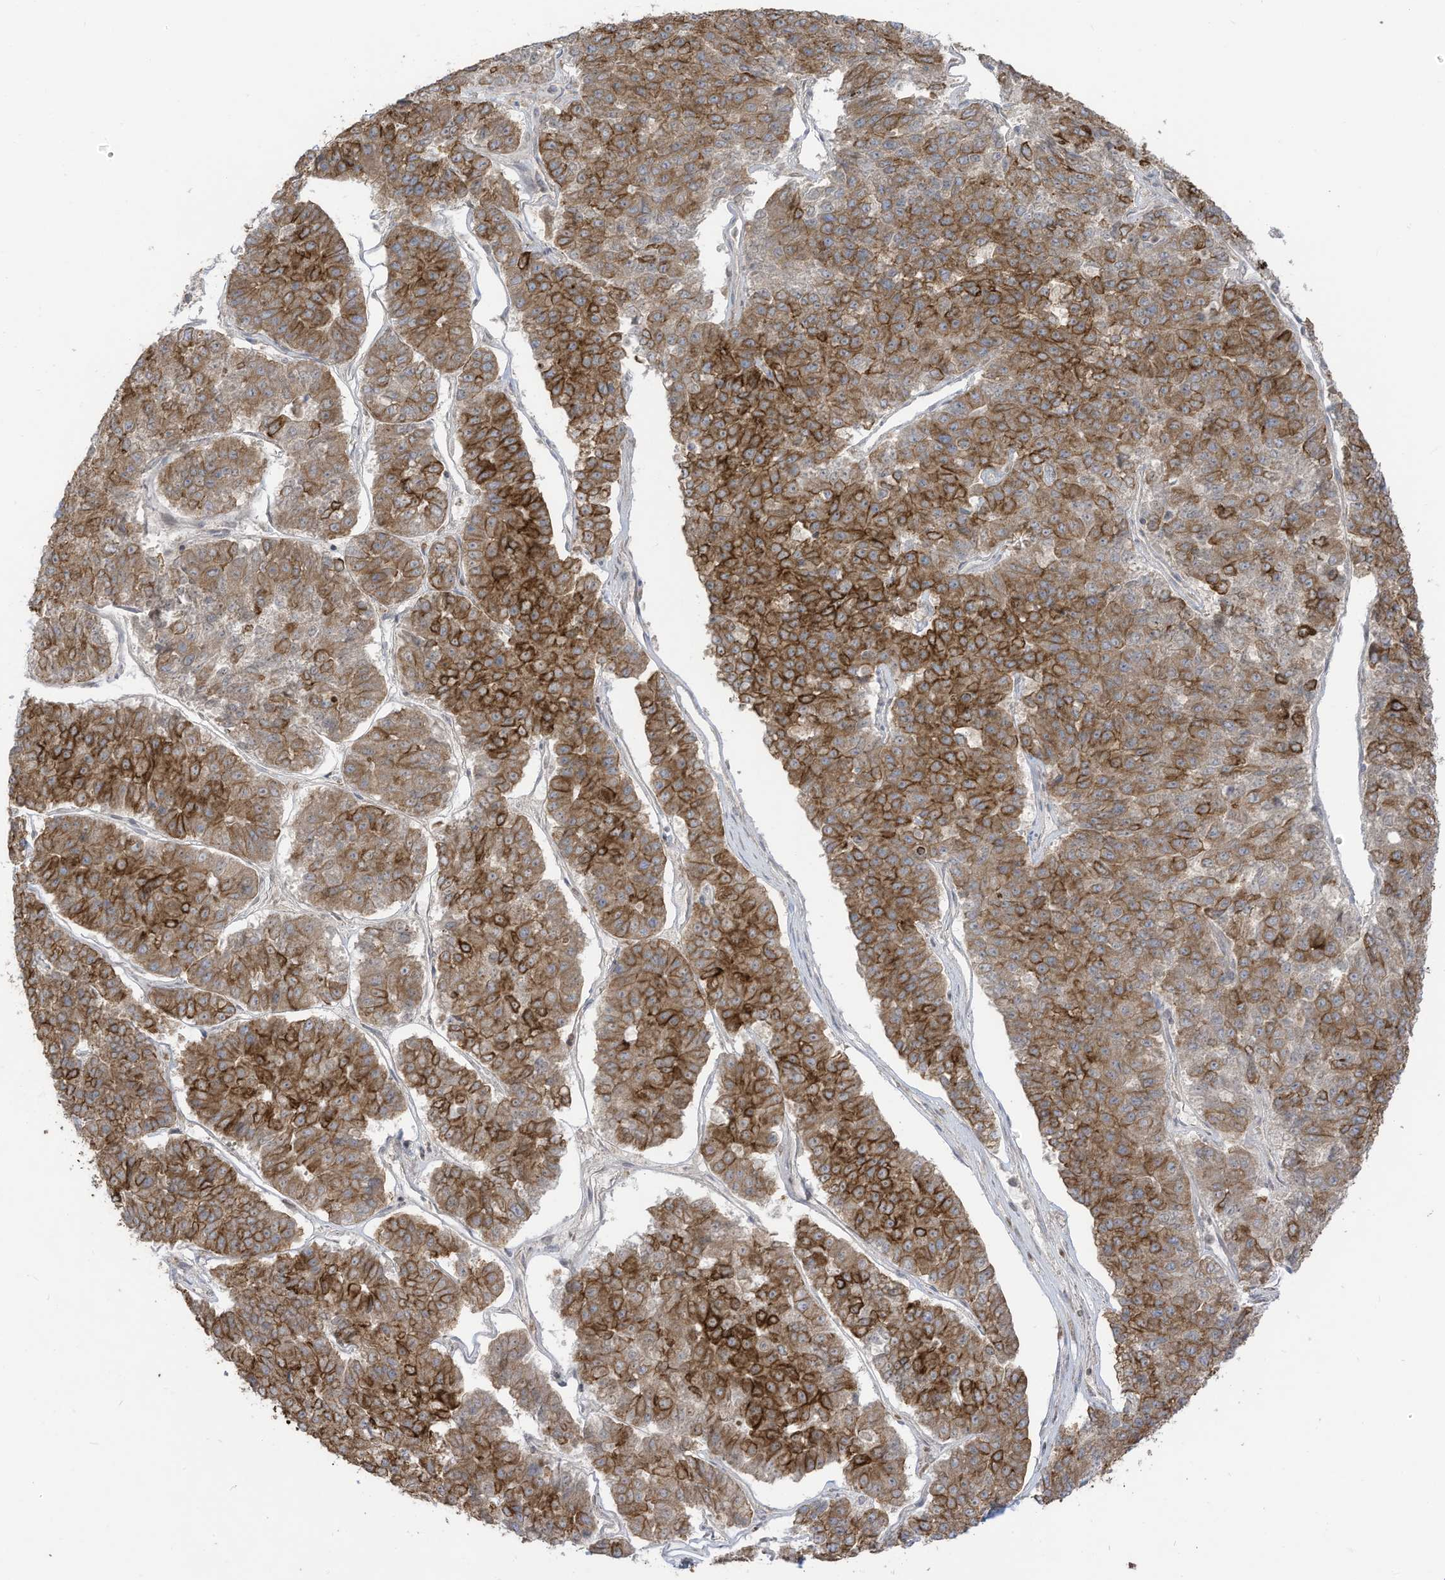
{"staining": {"intensity": "strong", "quantity": ">75%", "location": "cytoplasmic/membranous"}, "tissue": "pancreatic cancer", "cell_type": "Tumor cells", "image_type": "cancer", "snomed": [{"axis": "morphology", "description": "Adenocarcinoma, NOS"}, {"axis": "topography", "description": "Pancreas"}], "caption": "Approximately >75% of tumor cells in pancreatic cancer demonstrate strong cytoplasmic/membranous protein staining as visualized by brown immunohistochemical staining.", "gene": "CGAS", "patient": {"sex": "male", "age": 50}}